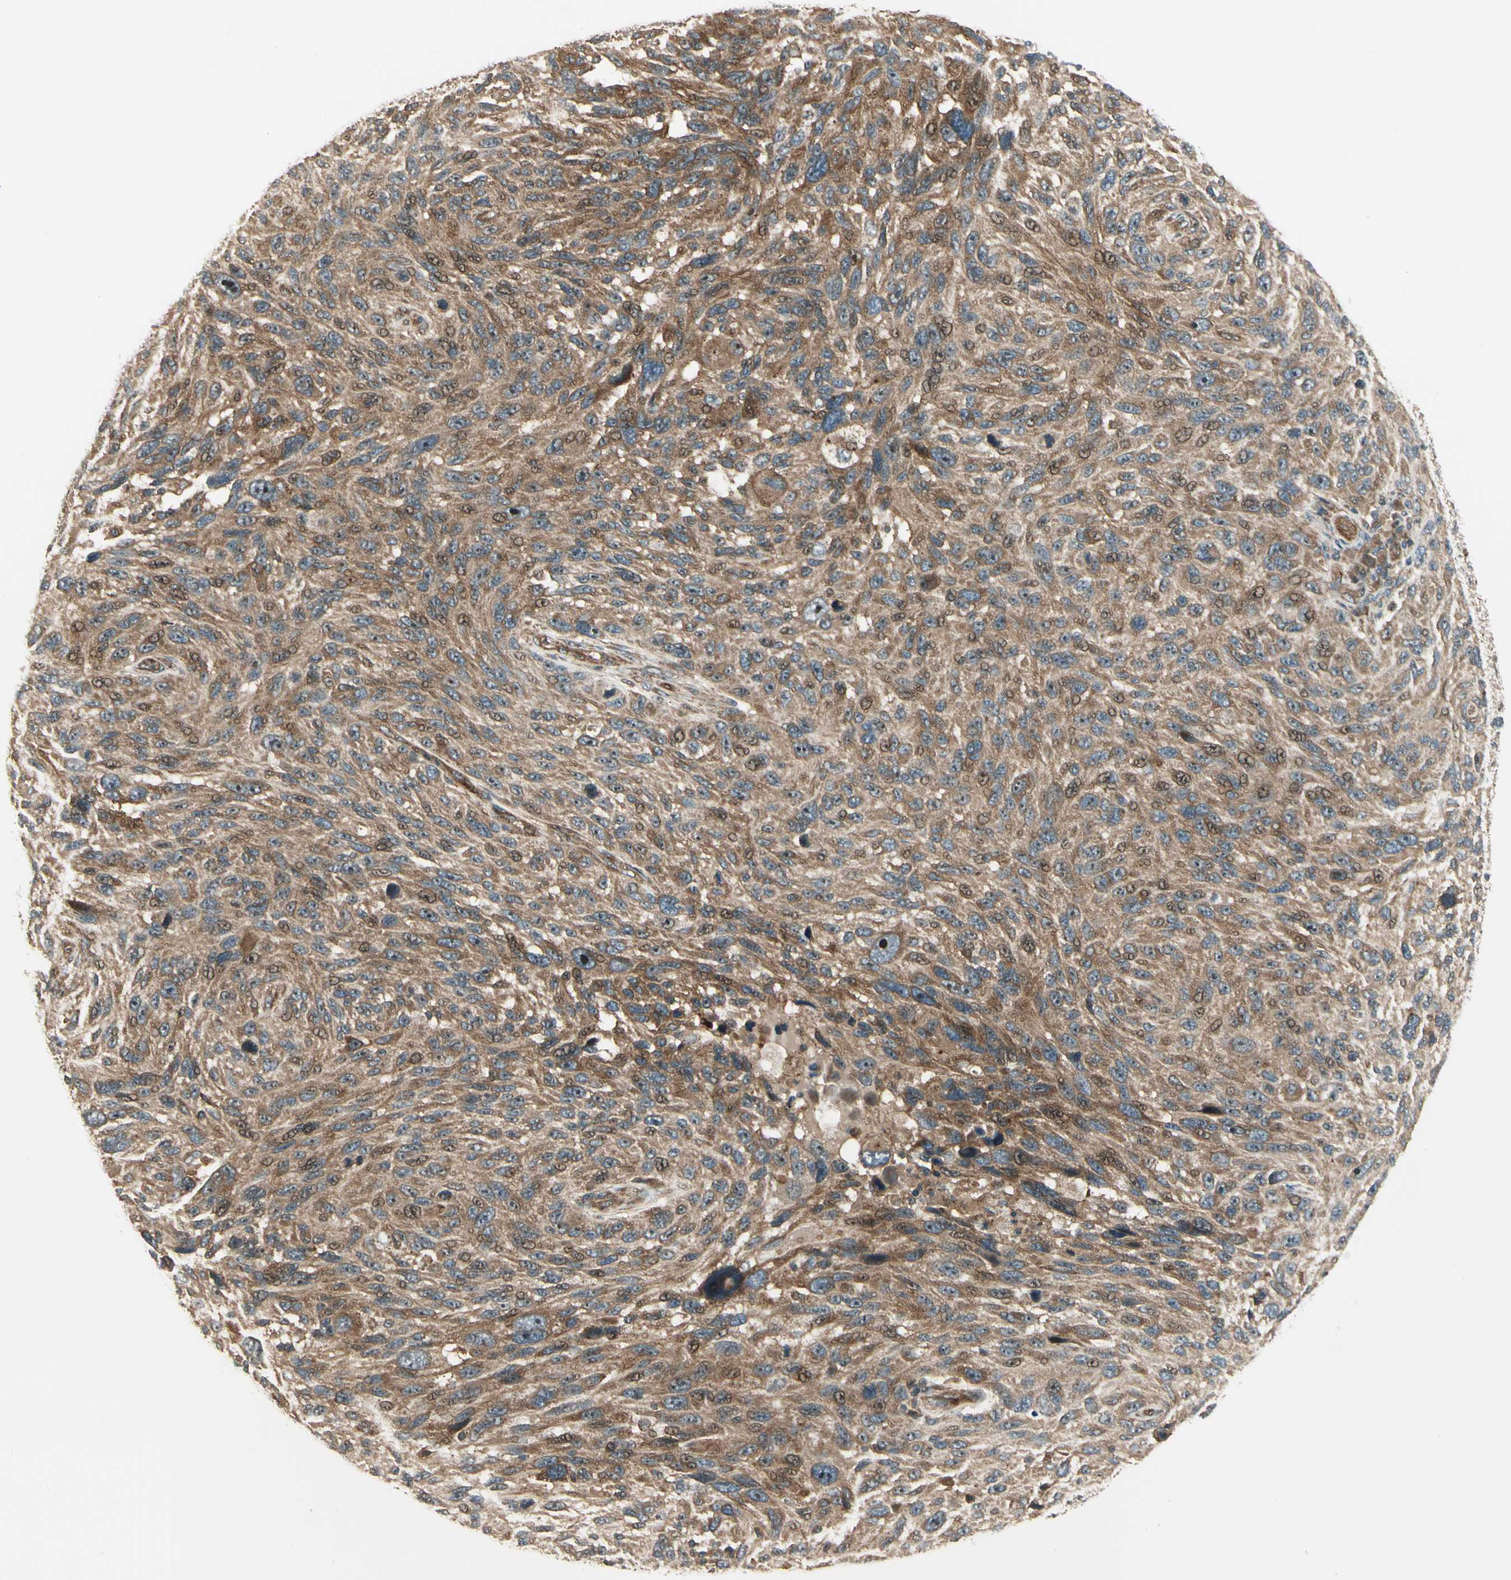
{"staining": {"intensity": "moderate", "quantity": ">75%", "location": "cytoplasmic/membranous,nuclear"}, "tissue": "melanoma", "cell_type": "Tumor cells", "image_type": "cancer", "snomed": [{"axis": "morphology", "description": "Malignant melanoma, NOS"}, {"axis": "topography", "description": "Skin"}], "caption": "Brown immunohistochemical staining in human melanoma demonstrates moderate cytoplasmic/membranous and nuclear expression in approximately >75% of tumor cells. (Brightfield microscopy of DAB IHC at high magnification).", "gene": "FKBP15", "patient": {"sex": "male", "age": 53}}